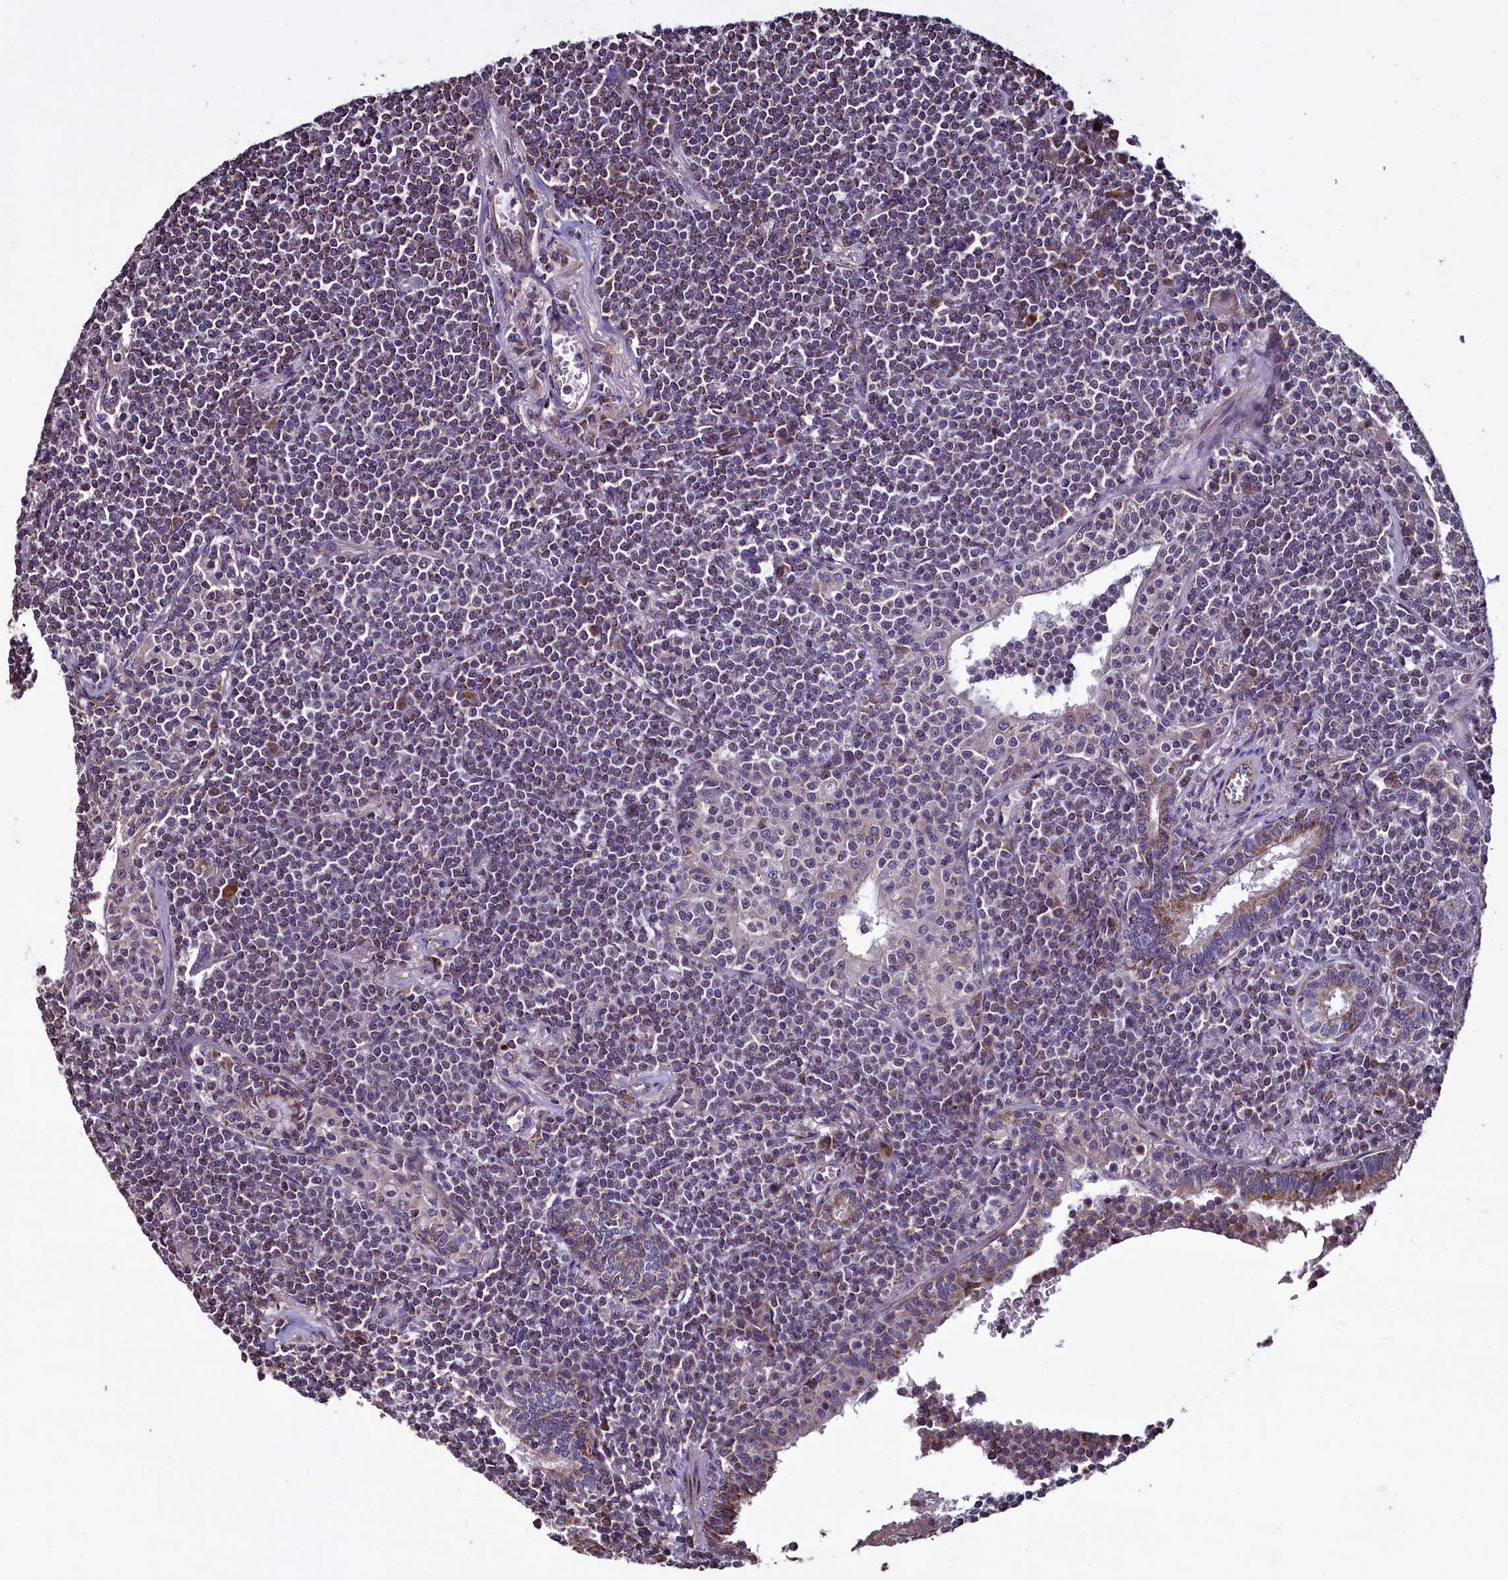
{"staining": {"intensity": "negative", "quantity": "none", "location": "none"}, "tissue": "lymphoma", "cell_type": "Tumor cells", "image_type": "cancer", "snomed": [{"axis": "morphology", "description": "Malignant lymphoma, non-Hodgkin's type, Low grade"}, {"axis": "topography", "description": "Lung"}], "caption": "The histopathology image exhibits no staining of tumor cells in lymphoma. (Stains: DAB (3,3'-diaminobenzidine) IHC with hematoxylin counter stain, Microscopy: brightfield microscopy at high magnification).", "gene": "COQ9", "patient": {"sex": "female", "age": 71}}